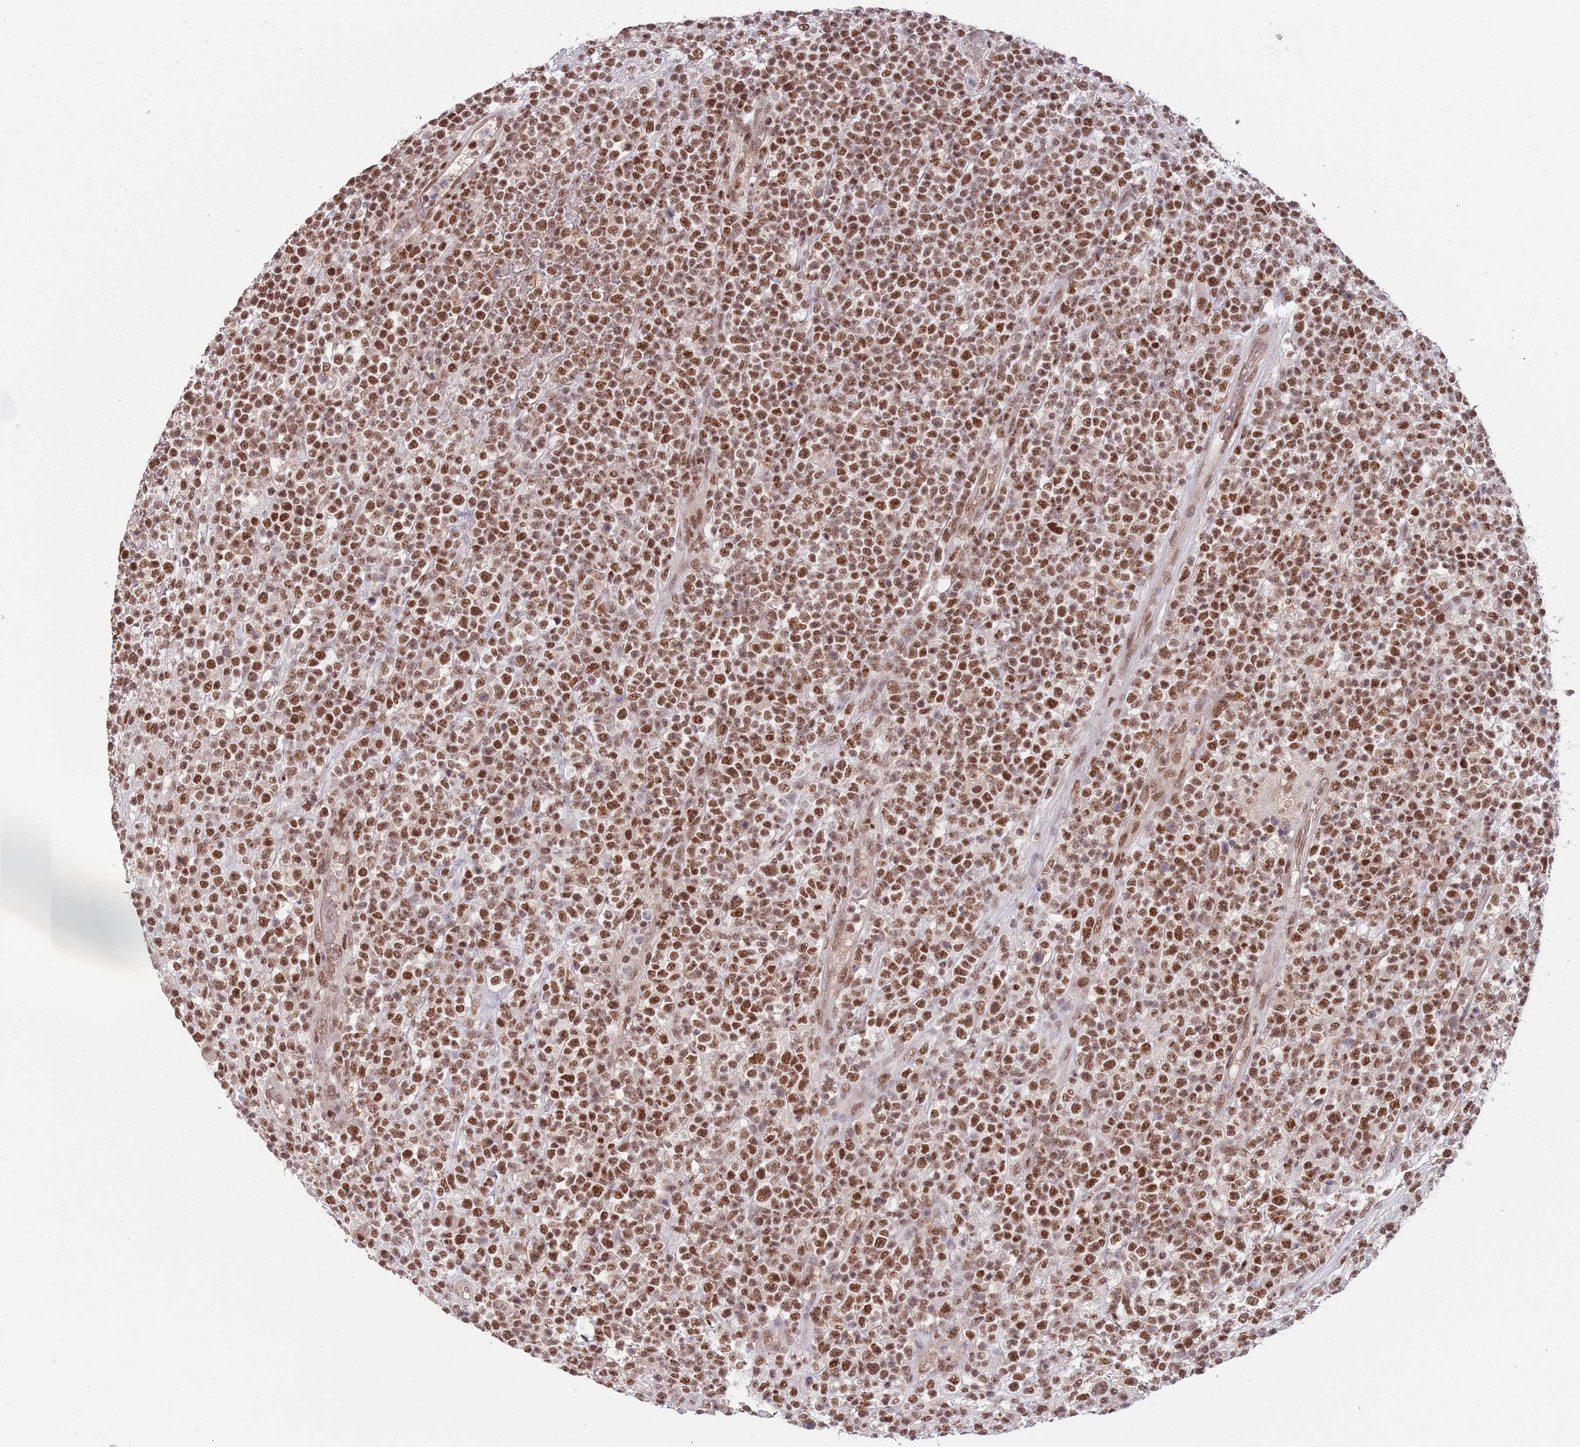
{"staining": {"intensity": "moderate", "quantity": ">75%", "location": "nuclear"}, "tissue": "lymphoma", "cell_type": "Tumor cells", "image_type": "cancer", "snomed": [{"axis": "morphology", "description": "Malignant lymphoma, non-Hodgkin's type, High grade"}, {"axis": "topography", "description": "Colon"}], "caption": "An immunohistochemistry micrograph of tumor tissue is shown. Protein staining in brown shows moderate nuclear positivity in high-grade malignant lymphoma, non-Hodgkin's type within tumor cells. (Brightfield microscopy of DAB IHC at high magnification).", "gene": "ZBTB7A", "patient": {"sex": "female", "age": 53}}